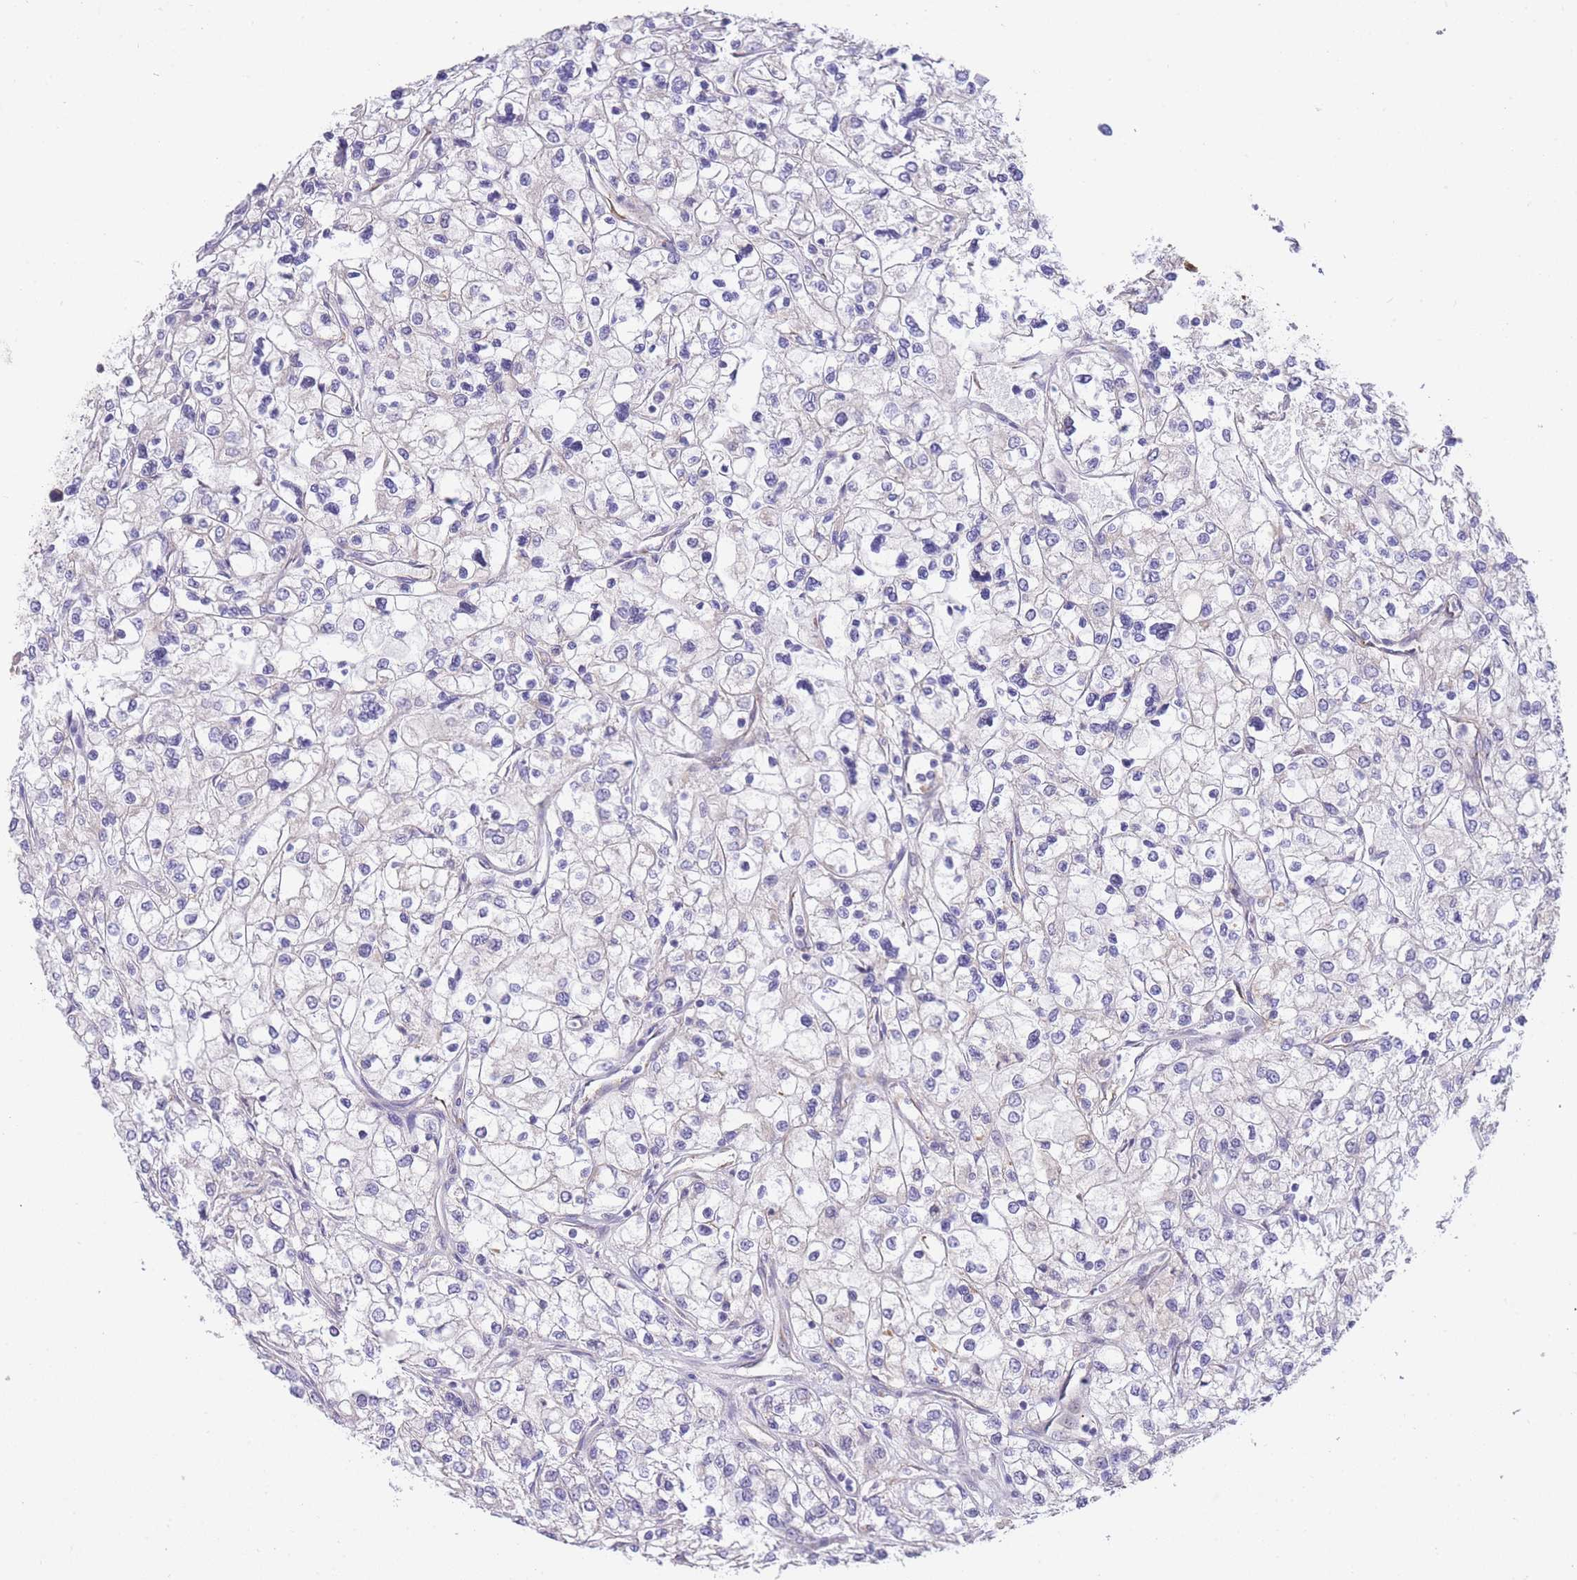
{"staining": {"intensity": "negative", "quantity": "none", "location": "none"}, "tissue": "renal cancer", "cell_type": "Tumor cells", "image_type": "cancer", "snomed": [{"axis": "morphology", "description": "Adenocarcinoma, NOS"}, {"axis": "topography", "description": "Kidney"}], "caption": "Micrograph shows no protein positivity in tumor cells of renal adenocarcinoma tissue.", "gene": "EXOSC8", "patient": {"sex": "male", "age": 80}}